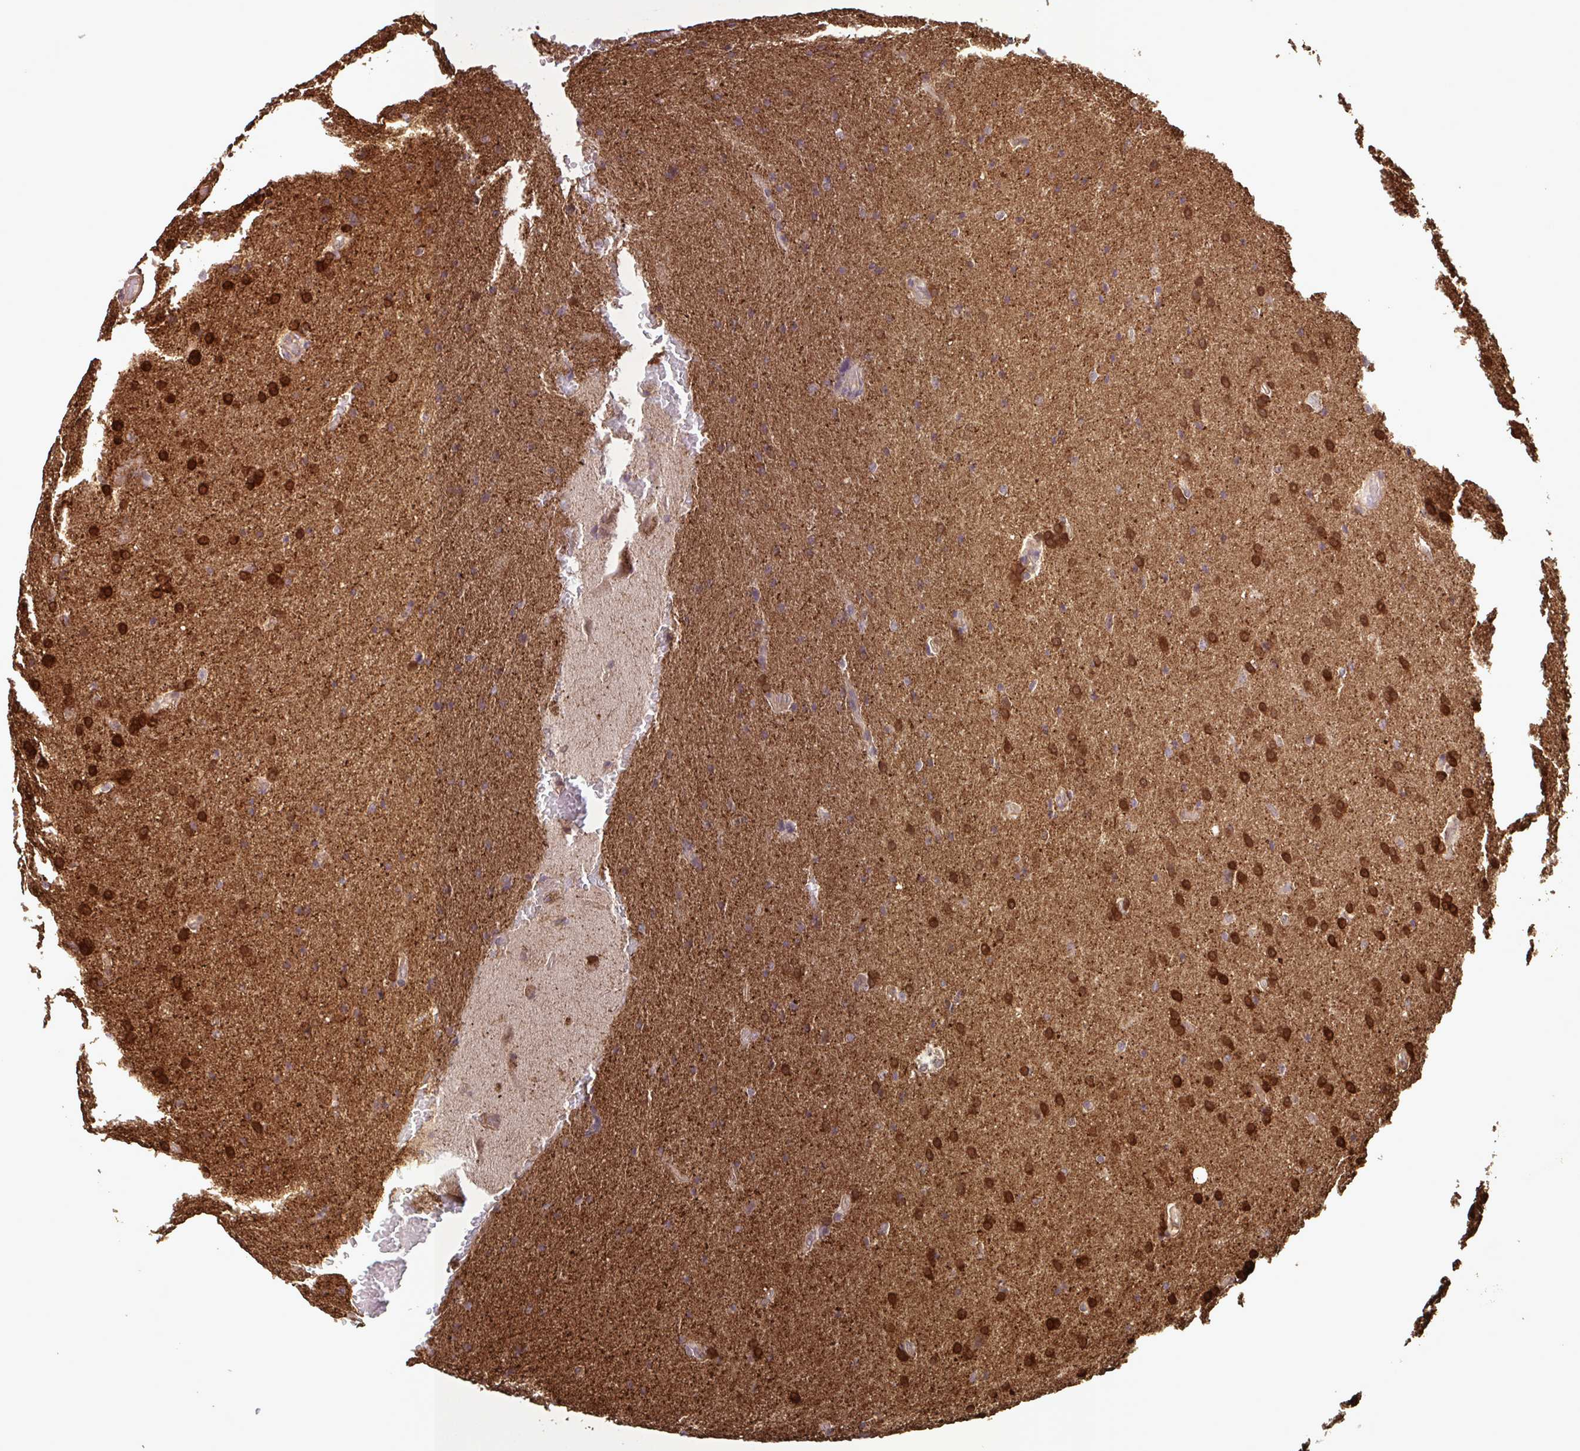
{"staining": {"intensity": "strong", "quantity": ">75%", "location": "cytoplasmic/membranous"}, "tissue": "glioma", "cell_type": "Tumor cells", "image_type": "cancer", "snomed": [{"axis": "morphology", "description": "Glioma, malignant, High grade"}, {"axis": "topography", "description": "Brain"}], "caption": "Human malignant high-grade glioma stained with a brown dye demonstrates strong cytoplasmic/membranous positive expression in approximately >75% of tumor cells.", "gene": "GLTP", "patient": {"sex": "male", "age": 56}}